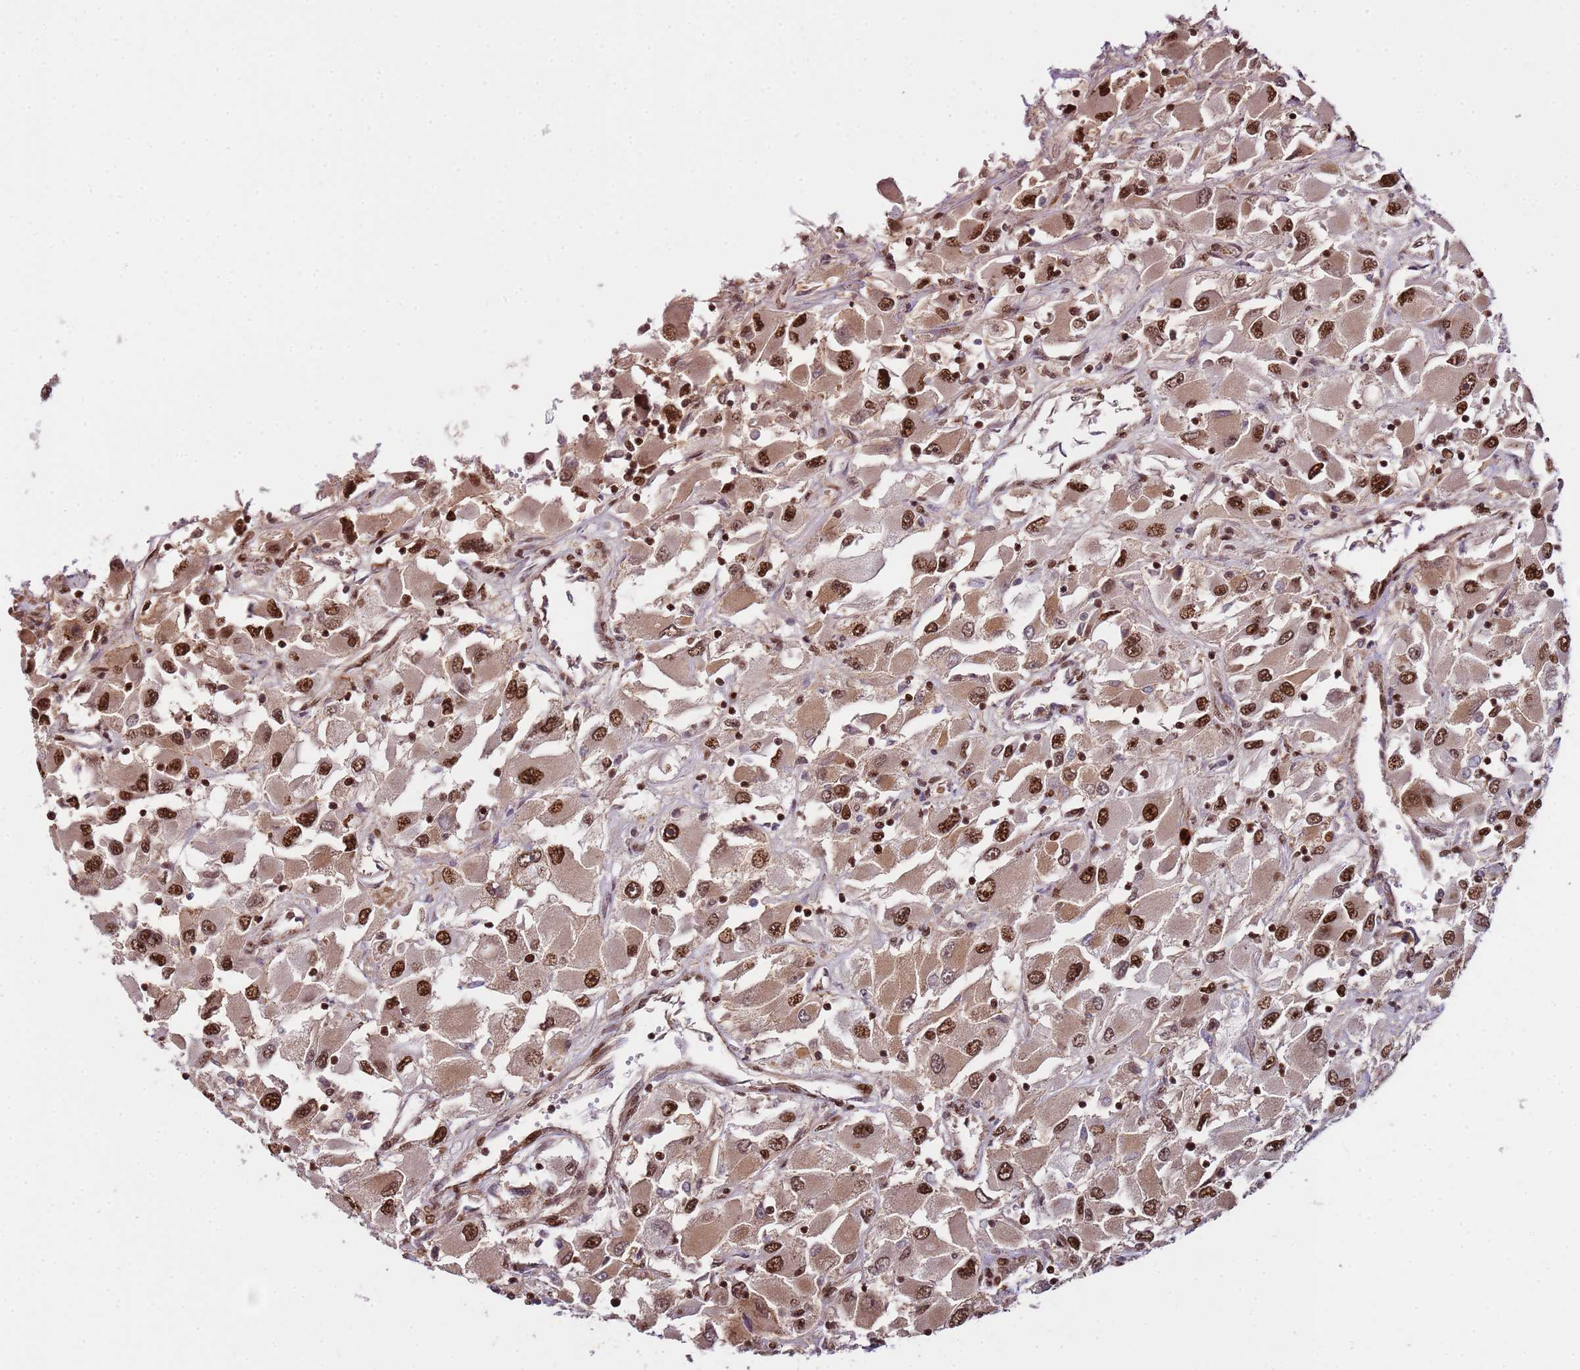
{"staining": {"intensity": "strong", "quantity": ">75%", "location": "nuclear"}, "tissue": "renal cancer", "cell_type": "Tumor cells", "image_type": "cancer", "snomed": [{"axis": "morphology", "description": "Adenocarcinoma, NOS"}, {"axis": "topography", "description": "Kidney"}], "caption": "Immunohistochemistry of human adenocarcinoma (renal) exhibits high levels of strong nuclear staining in about >75% of tumor cells.", "gene": "ZBTB12", "patient": {"sex": "female", "age": 52}}